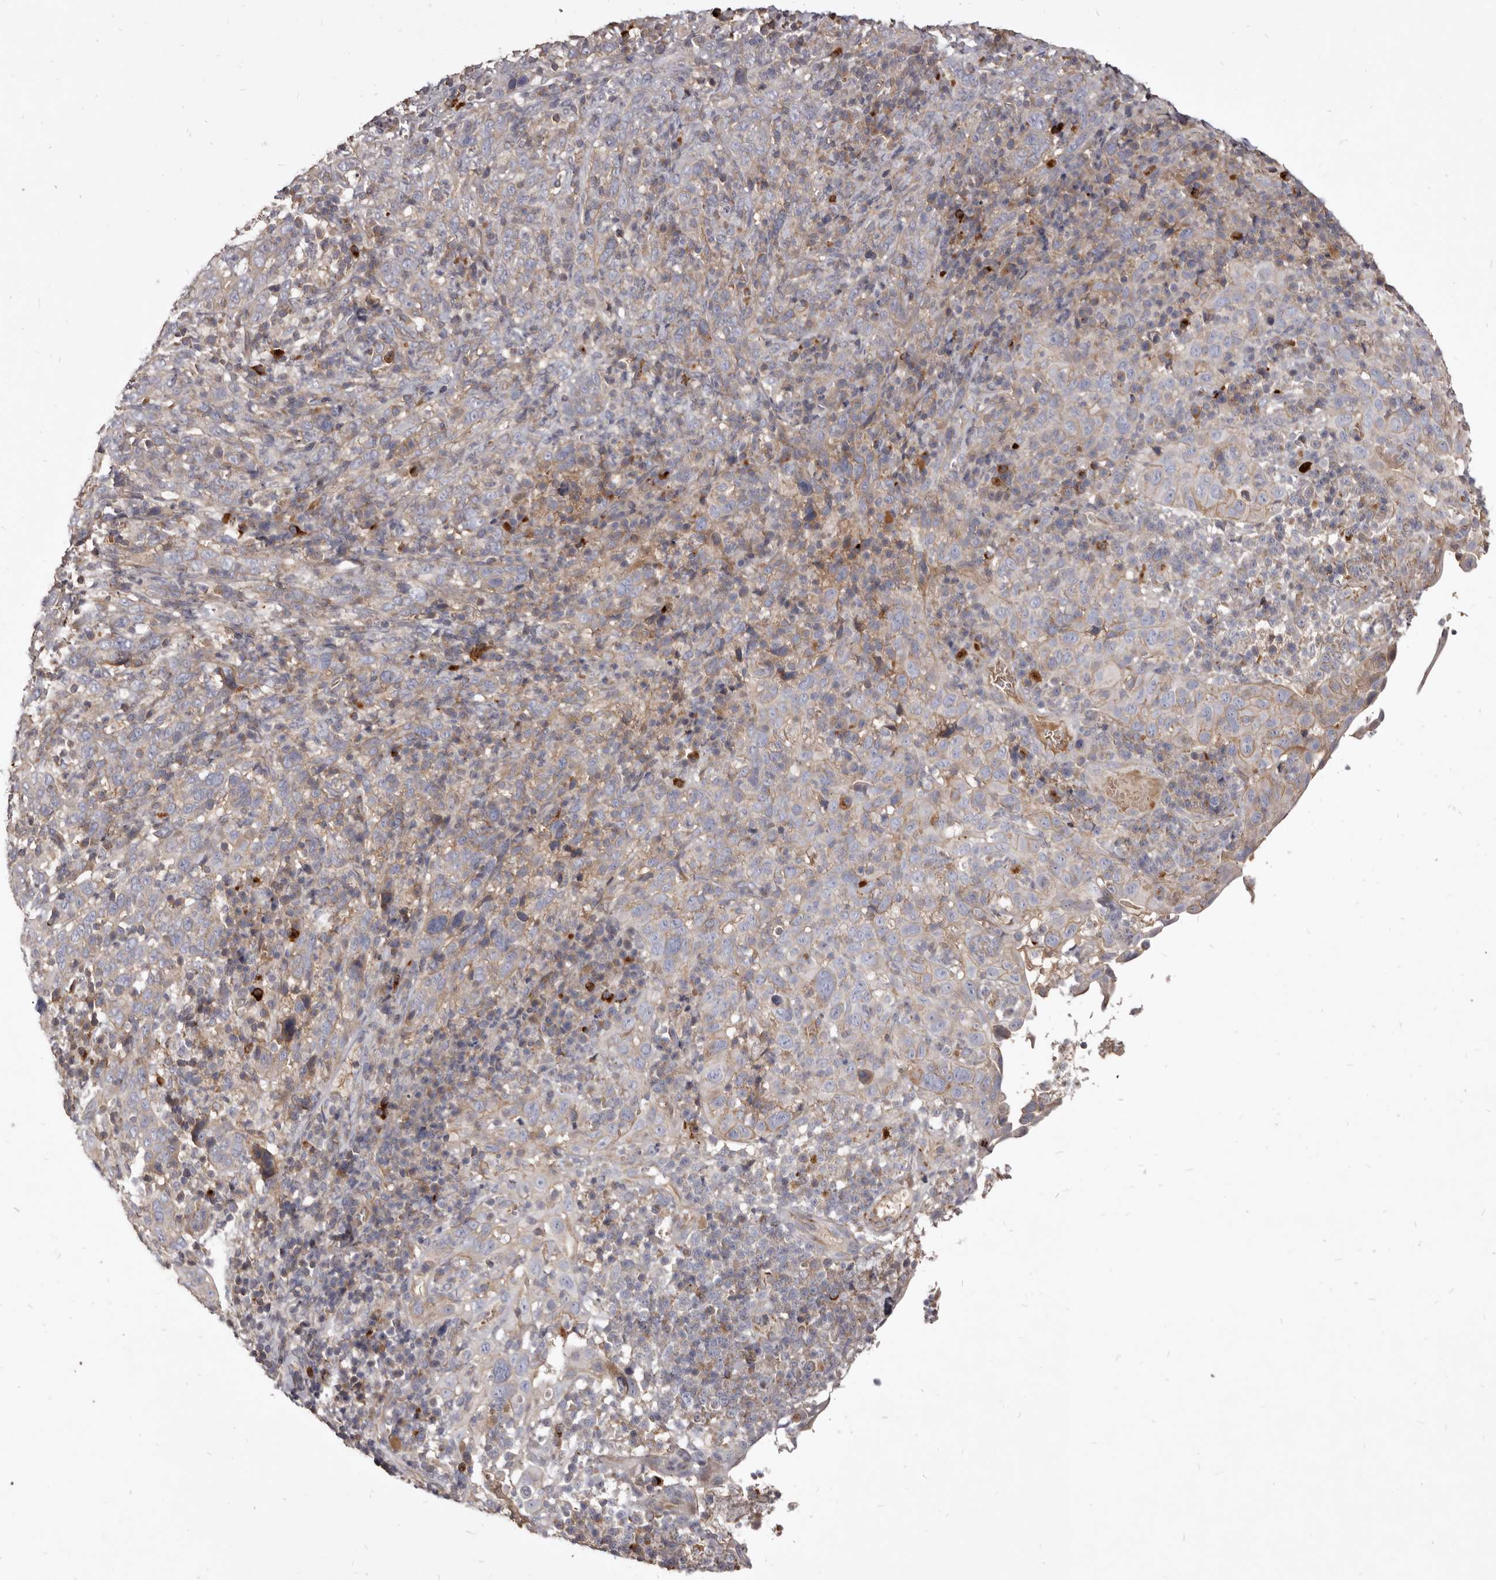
{"staining": {"intensity": "weak", "quantity": "<25%", "location": "cytoplasmic/membranous"}, "tissue": "cervical cancer", "cell_type": "Tumor cells", "image_type": "cancer", "snomed": [{"axis": "morphology", "description": "Squamous cell carcinoma, NOS"}, {"axis": "topography", "description": "Cervix"}], "caption": "Squamous cell carcinoma (cervical) was stained to show a protein in brown. There is no significant expression in tumor cells.", "gene": "FAS", "patient": {"sex": "female", "age": 46}}